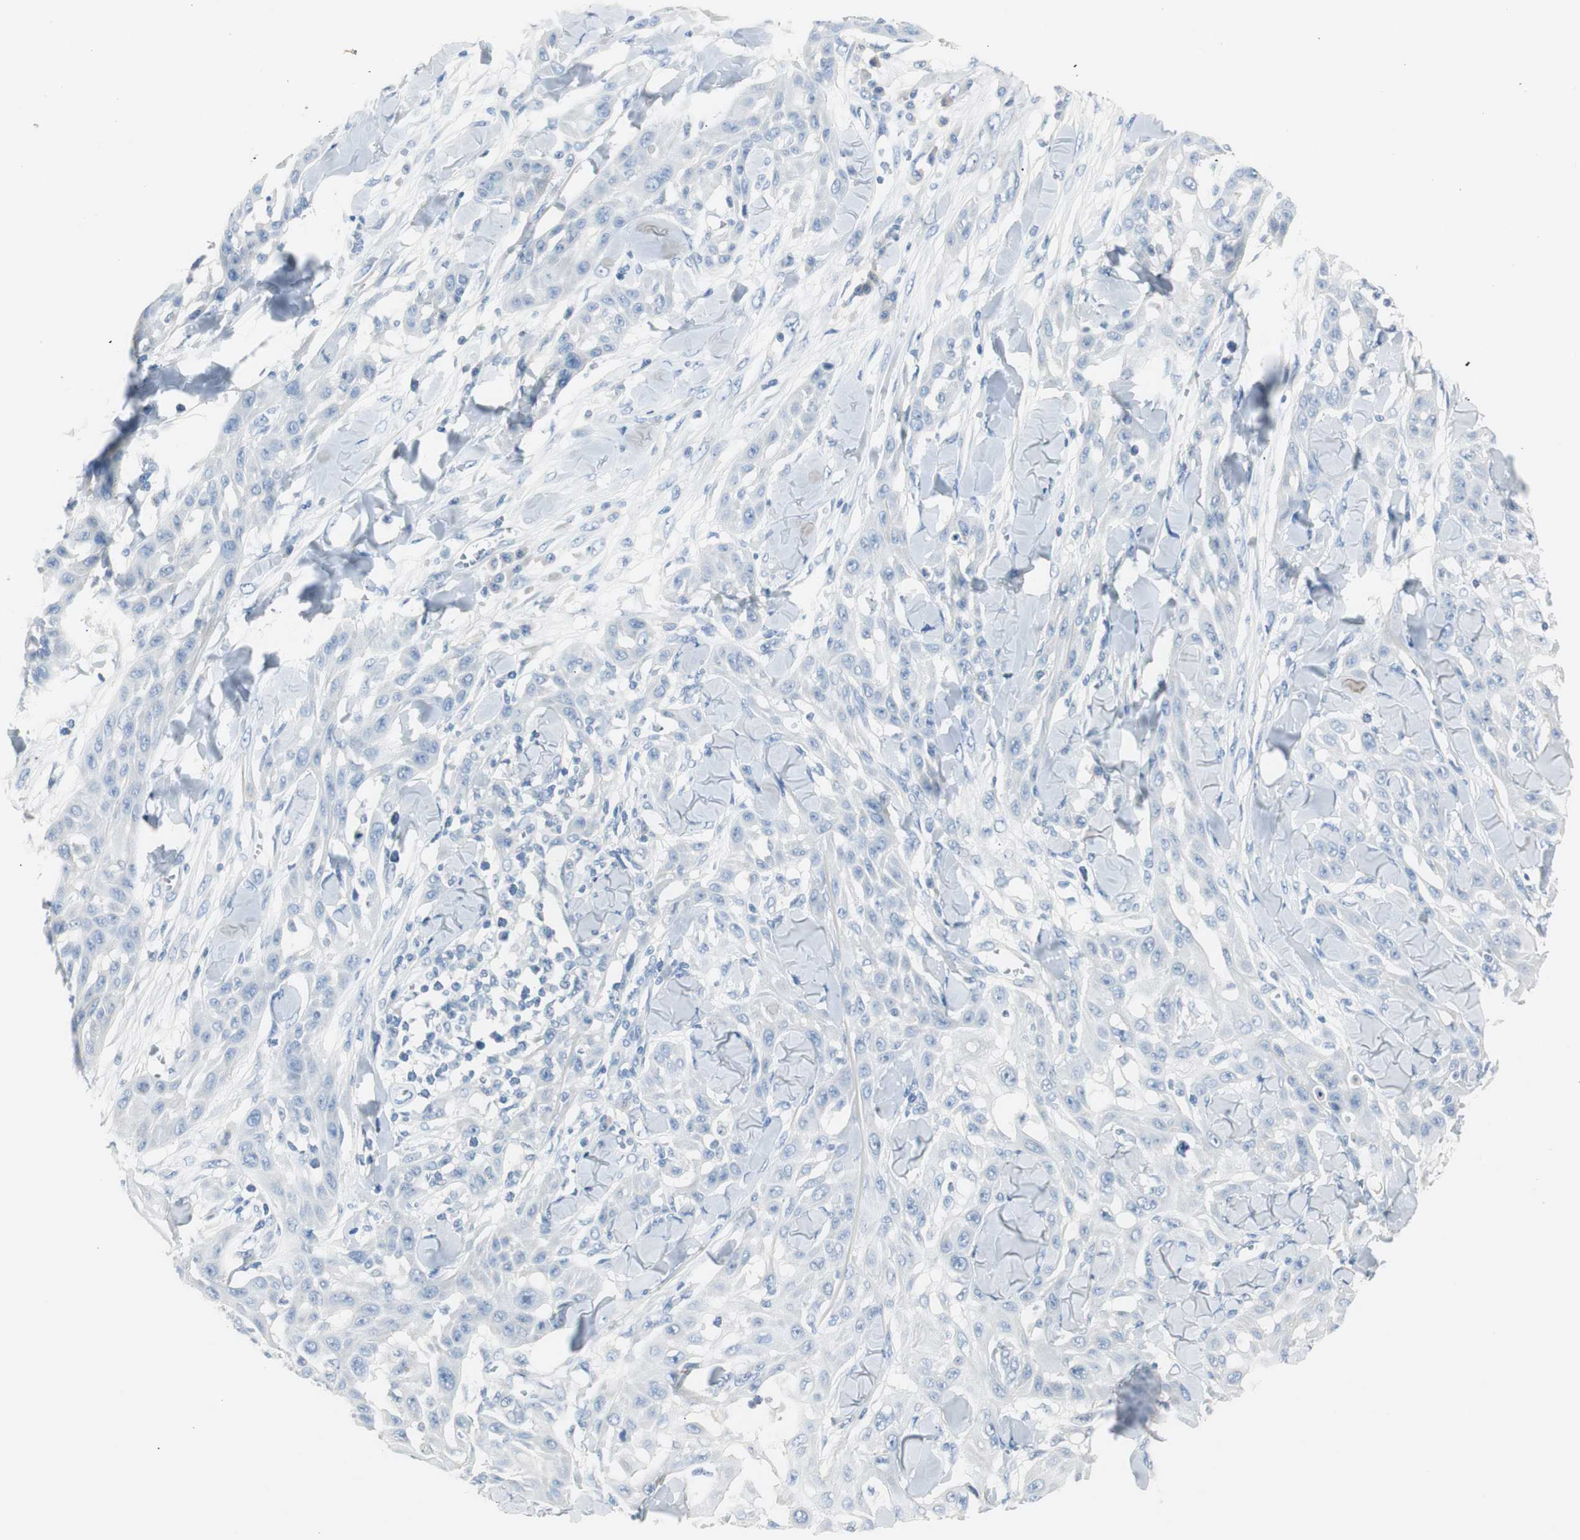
{"staining": {"intensity": "negative", "quantity": "none", "location": "none"}, "tissue": "skin cancer", "cell_type": "Tumor cells", "image_type": "cancer", "snomed": [{"axis": "morphology", "description": "Squamous cell carcinoma, NOS"}, {"axis": "topography", "description": "Skin"}], "caption": "Human squamous cell carcinoma (skin) stained for a protein using IHC demonstrates no positivity in tumor cells.", "gene": "LRP2", "patient": {"sex": "male", "age": 24}}